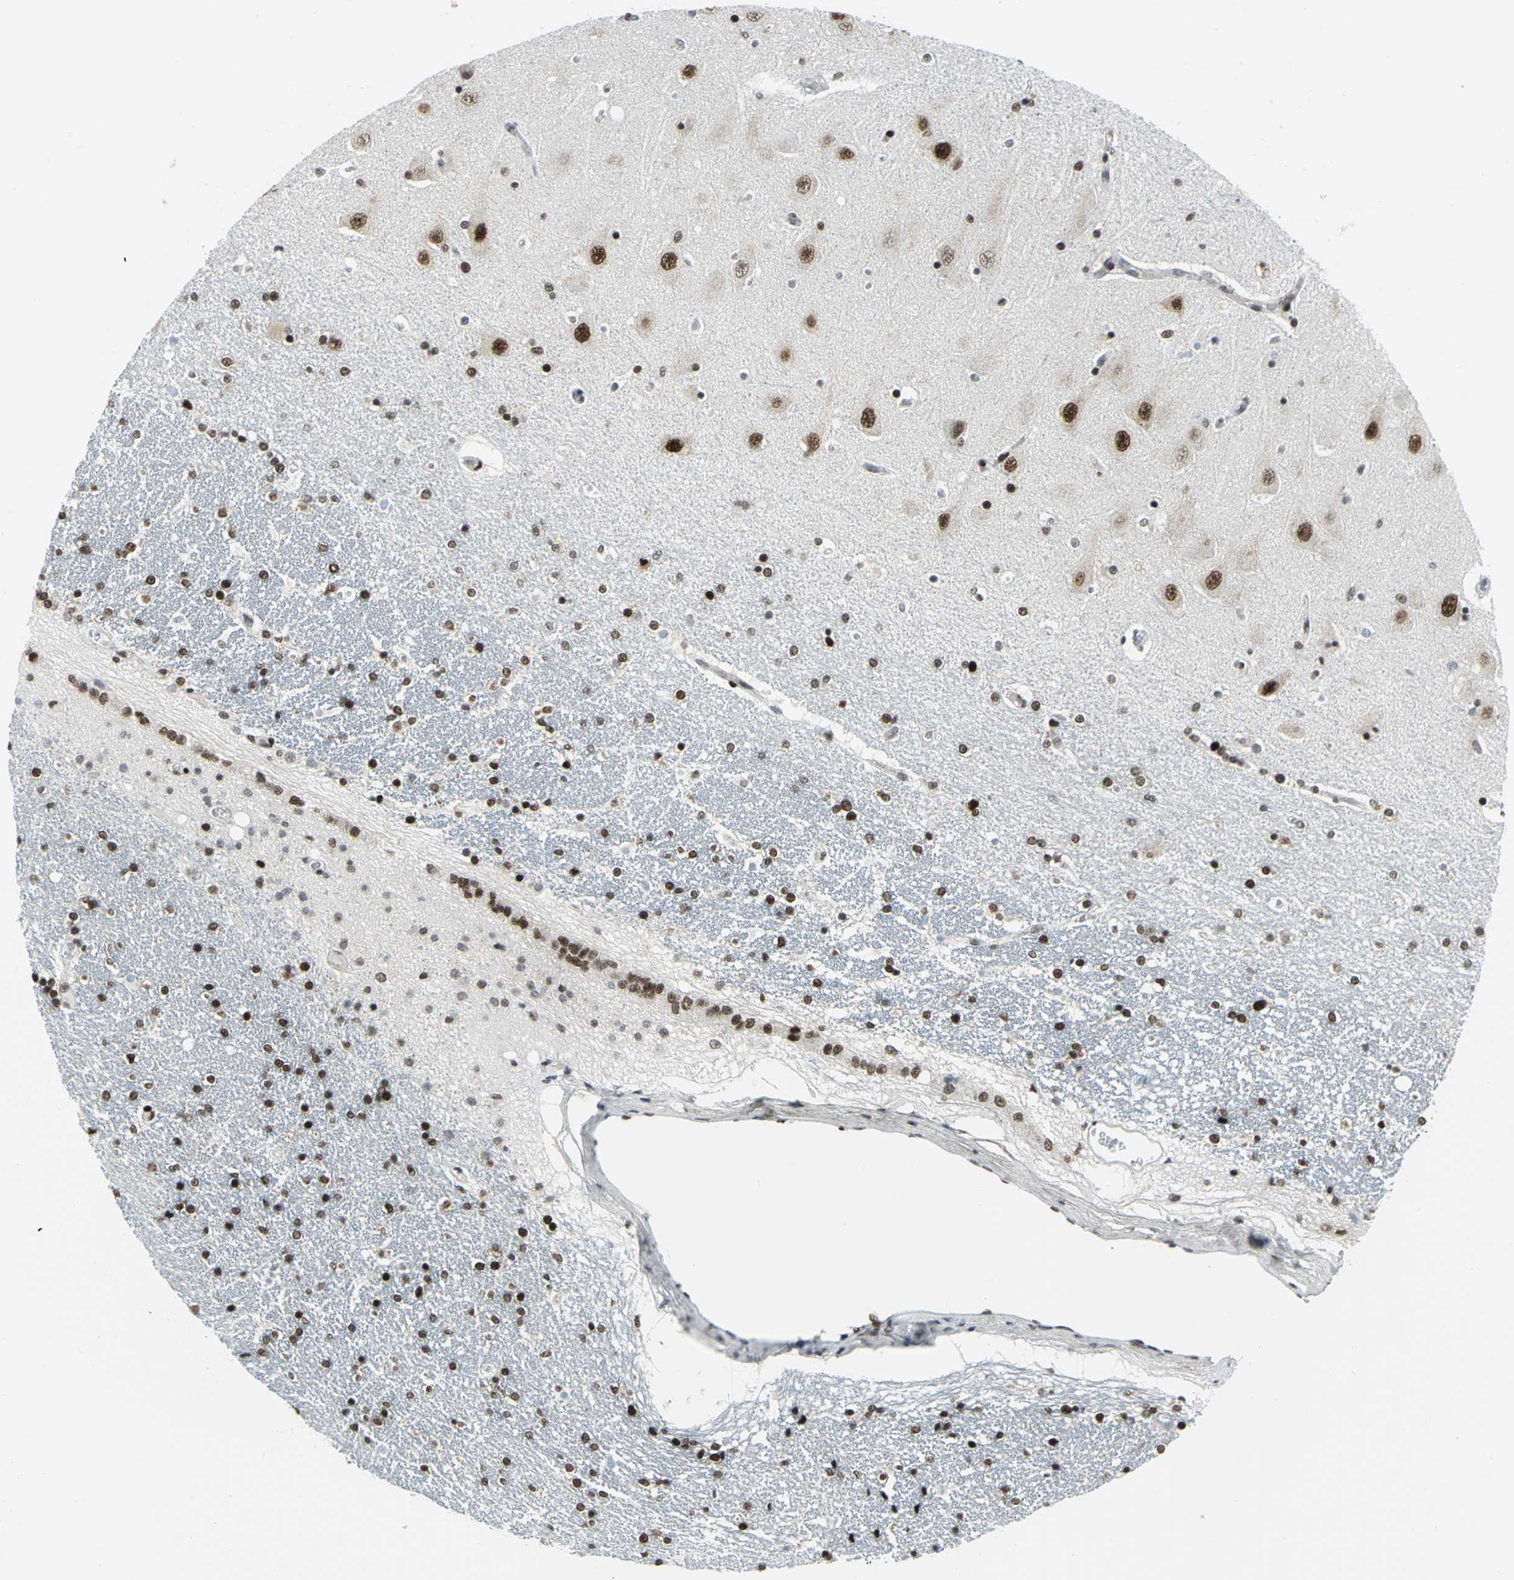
{"staining": {"intensity": "strong", "quantity": ">75%", "location": "nuclear"}, "tissue": "hippocampus", "cell_type": "Glial cells", "image_type": "normal", "snomed": [{"axis": "morphology", "description": "Normal tissue, NOS"}, {"axis": "topography", "description": "Hippocampus"}], "caption": "Hippocampus stained for a protein reveals strong nuclear positivity in glial cells. Nuclei are stained in blue.", "gene": "SMARCA4", "patient": {"sex": "female", "age": 54}}